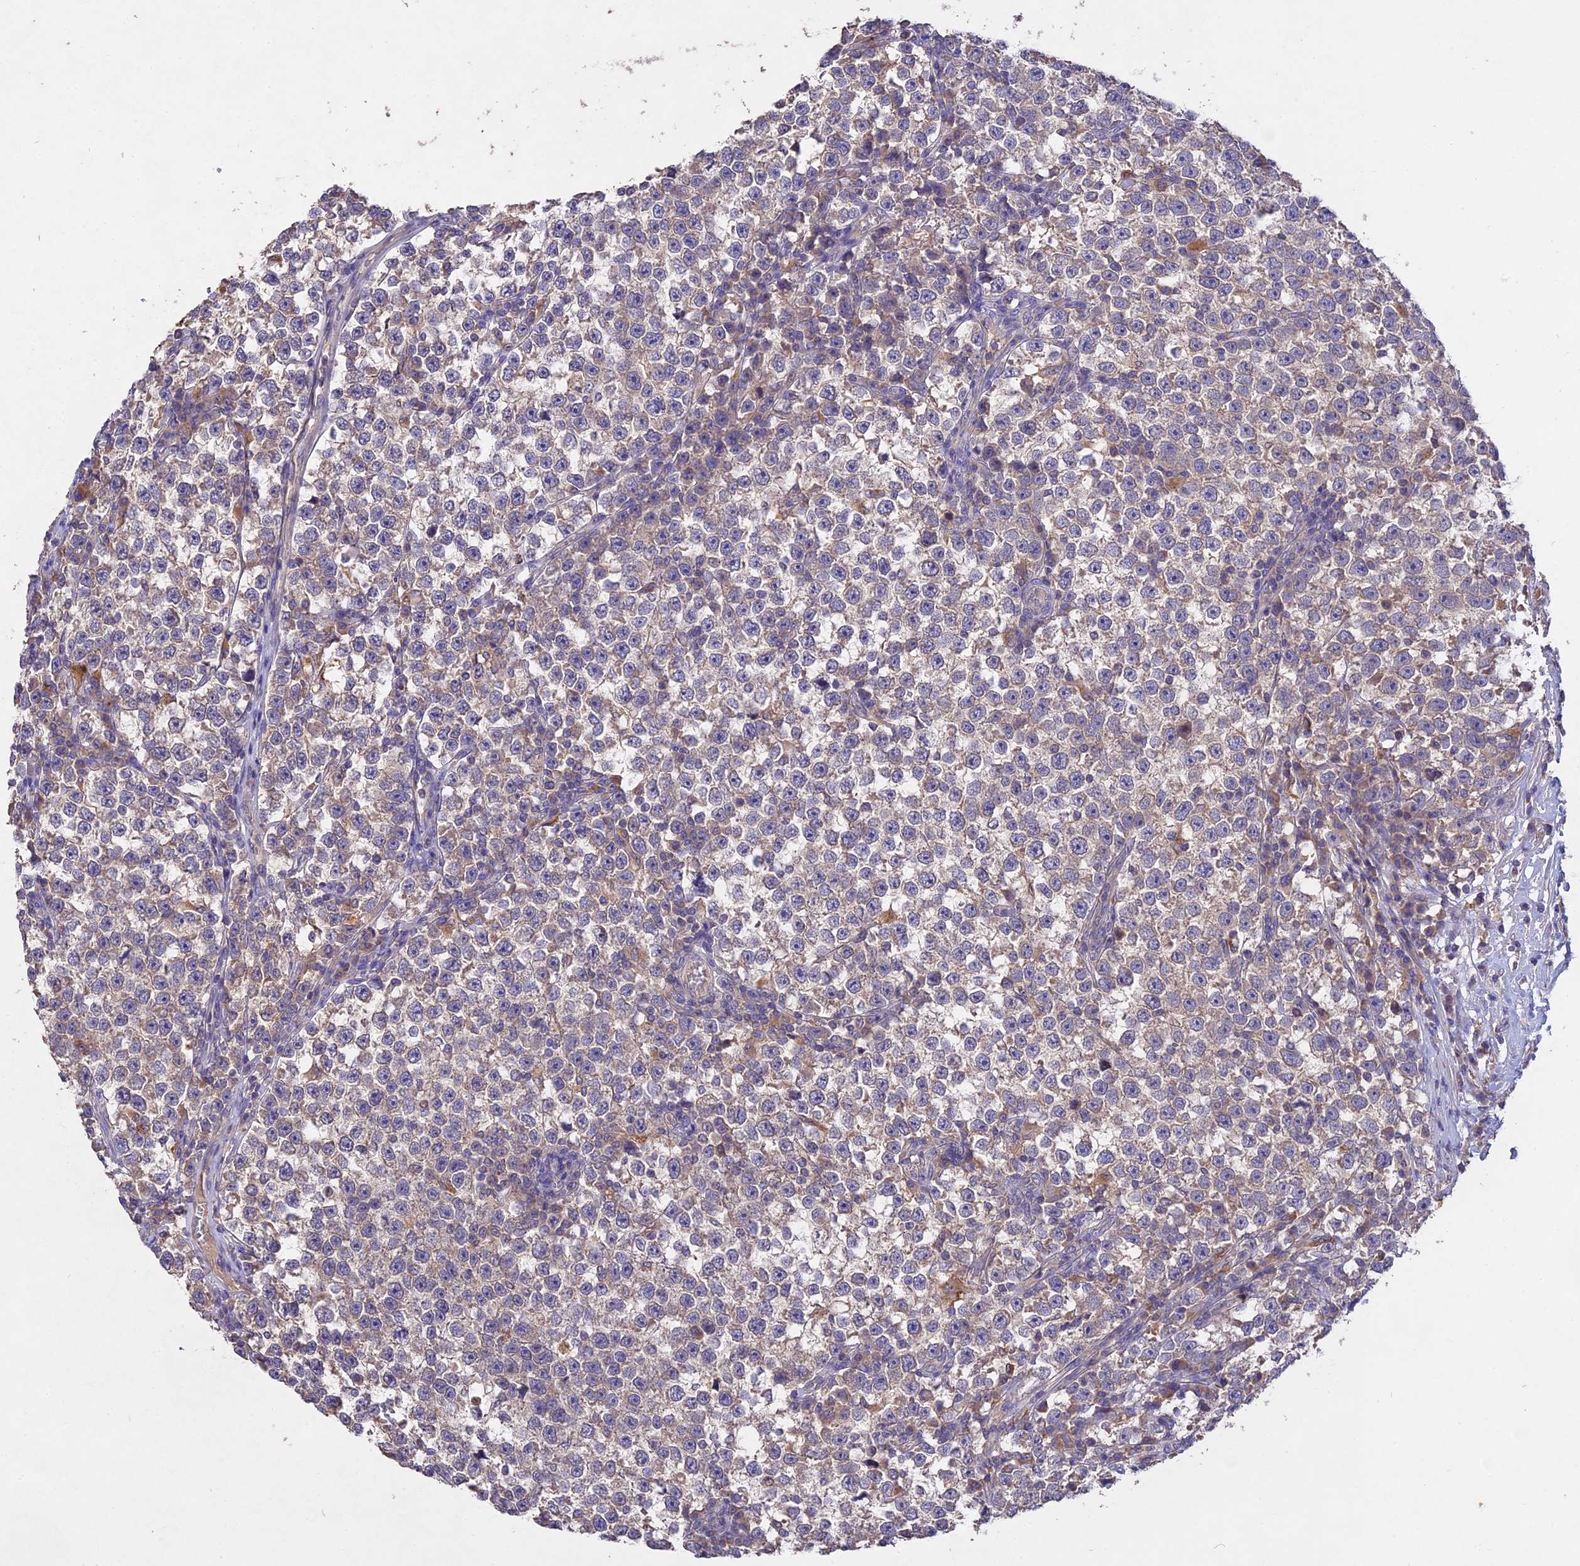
{"staining": {"intensity": "weak", "quantity": "25%-75%", "location": "cytoplasmic/membranous"}, "tissue": "testis cancer", "cell_type": "Tumor cells", "image_type": "cancer", "snomed": [{"axis": "morphology", "description": "Normal tissue, NOS"}, {"axis": "morphology", "description": "Seminoma, NOS"}, {"axis": "topography", "description": "Testis"}], "caption": "IHC of testis cancer displays low levels of weak cytoplasmic/membranous expression in approximately 25%-75% of tumor cells.", "gene": "SLC26A4", "patient": {"sex": "male", "age": 43}}